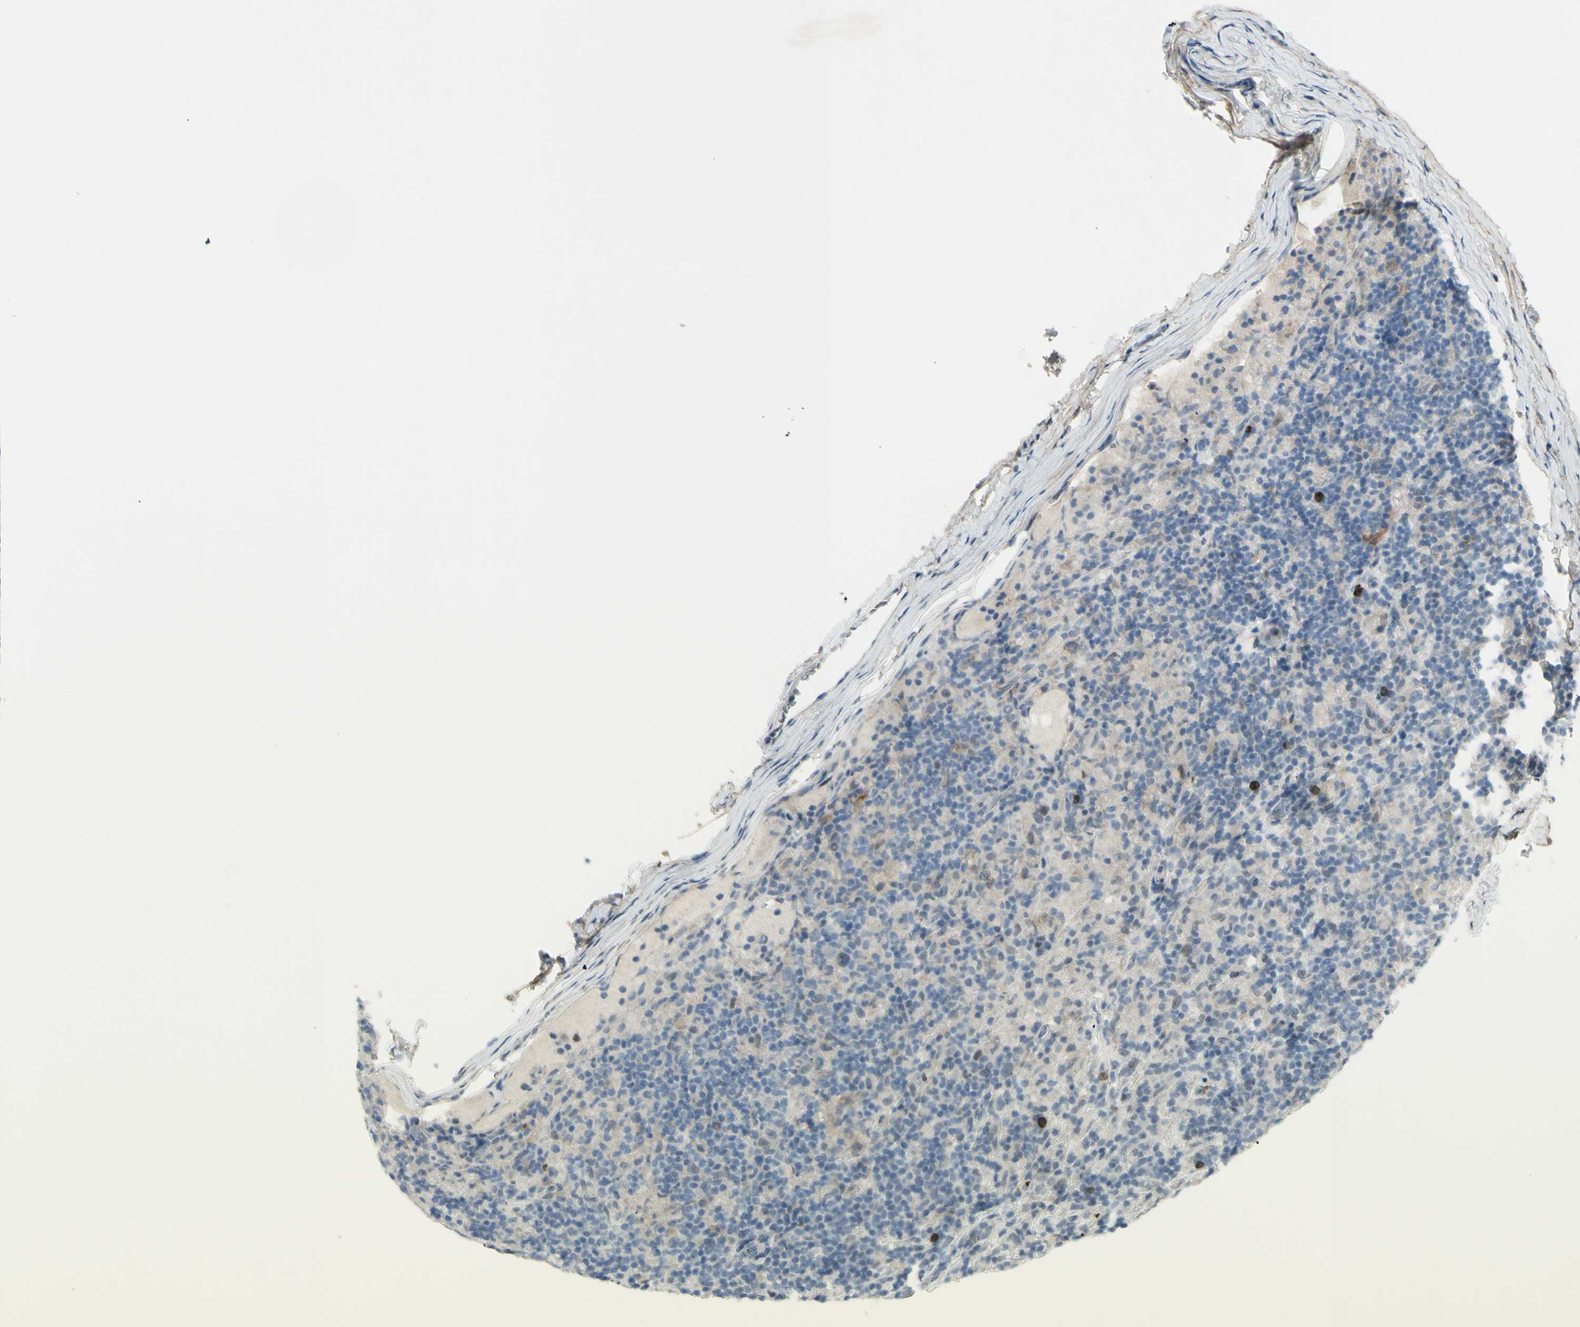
{"staining": {"intensity": "negative", "quantity": "none", "location": "none"}, "tissue": "lymphoma", "cell_type": "Tumor cells", "image_type": "cancer", "snomed": [{"axis": "morphology", "description": "Hodgkin's disease, NOS"}, {"axis": "topography", "description": "Lymph node"}], "caption": "Protein analysis of Hodgkin's disease displays no significant expression in tumor cells. (IHC, brightfield microscopy, high magnification).", "gene": "ETNK1", "patient": {"sex": "male", "age": 70}}